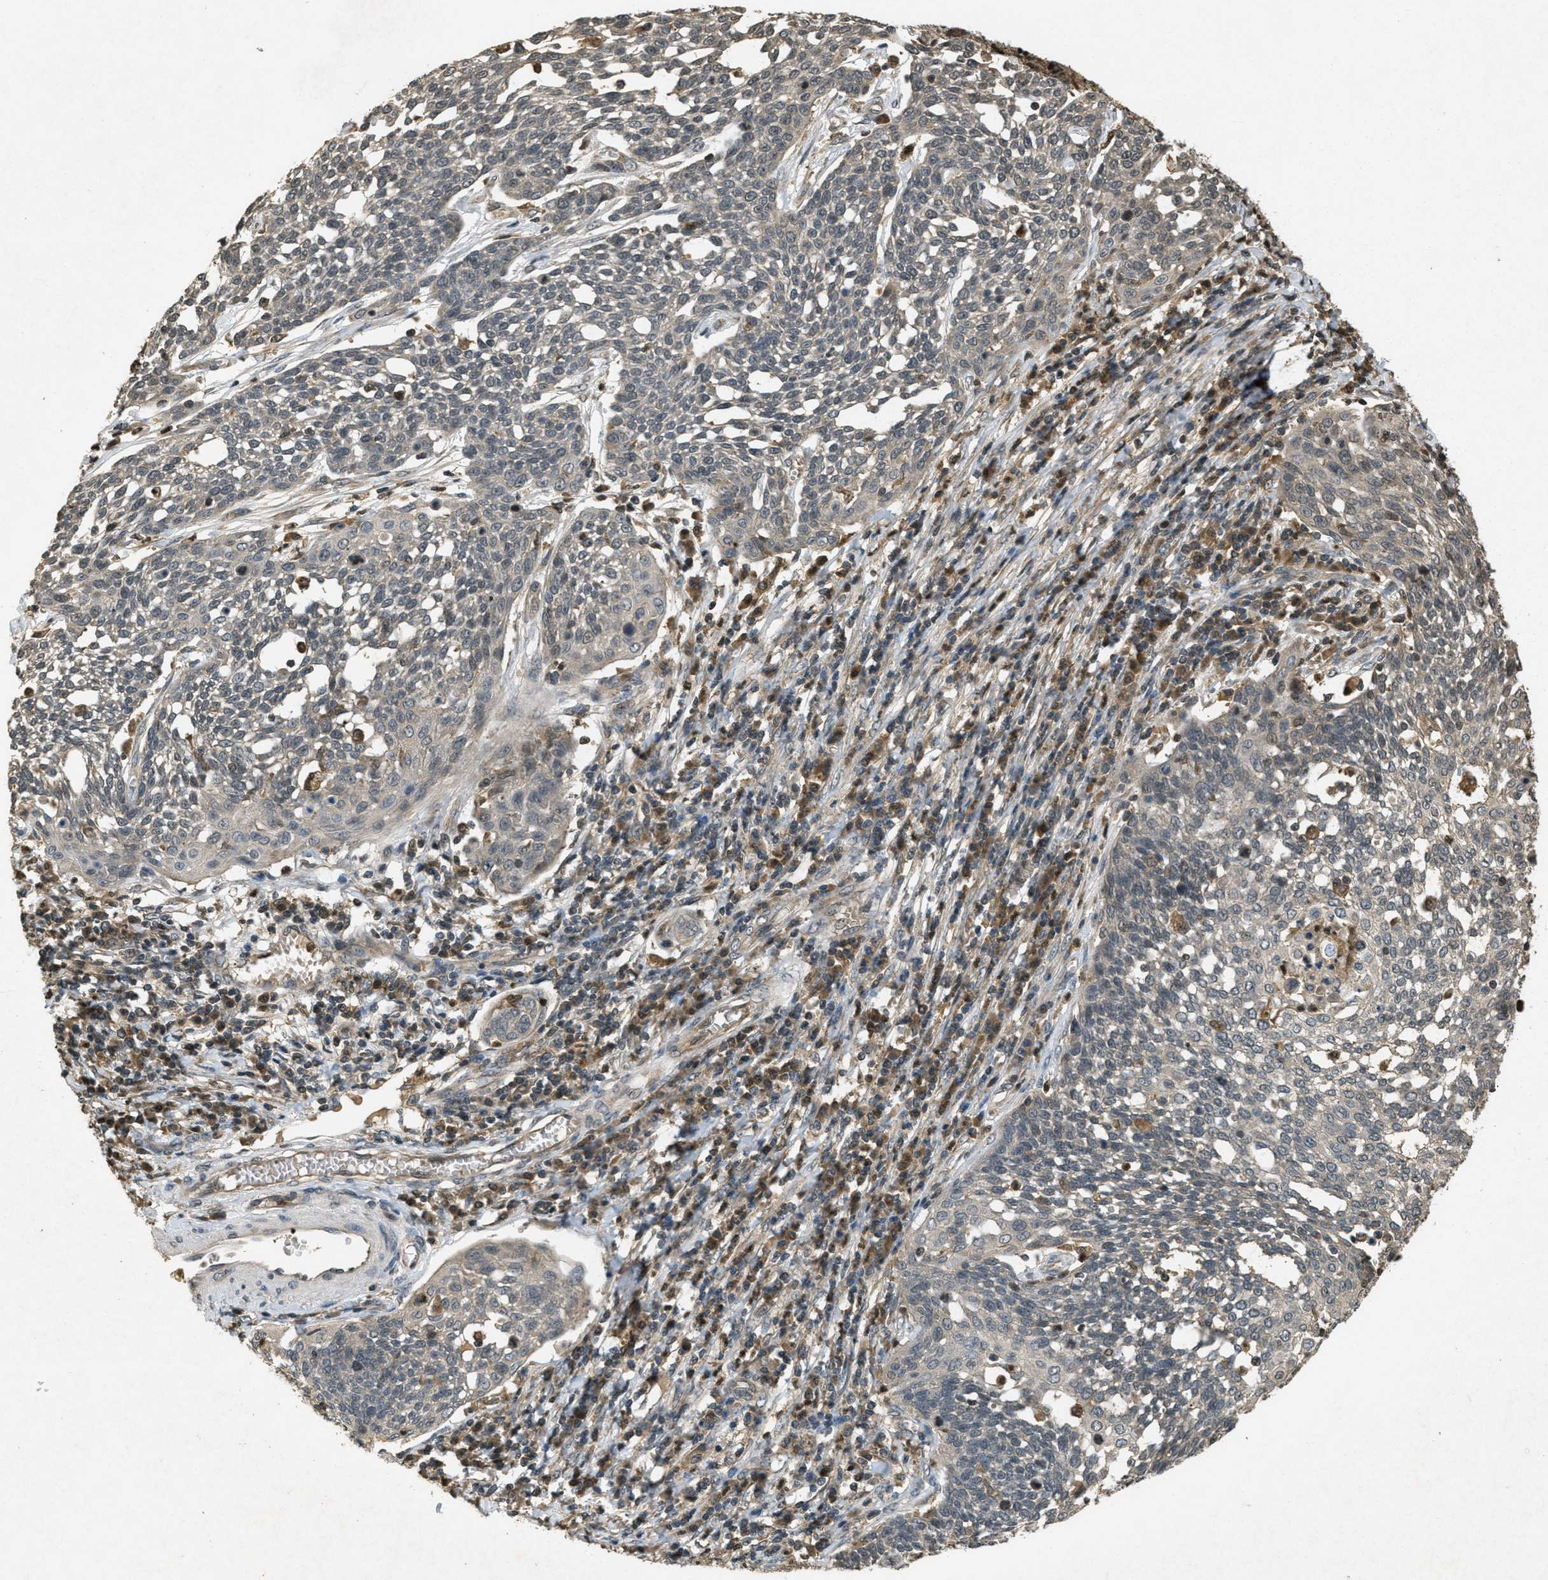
{"staining": {"intensity": "negative", "quantity": "none", "location": "none"}, "tissue": "cervical cancer", "cell_type": "Tumor cells", "image_type": "cancer", "snomed": [{"axis": "morphology", "description": "Squamous cell carcinoma, NOS"}, {"axis": "topography", "description": "Cervix"}], "caption": "DAB (3,3'-diaminobenzidine) immunohistochemical staining of human cervical squamous cell carcinoma displays no significant positivity in tumor cells.", "gene": "ATG7", "patient": {"sex": "female", "age": 34}}